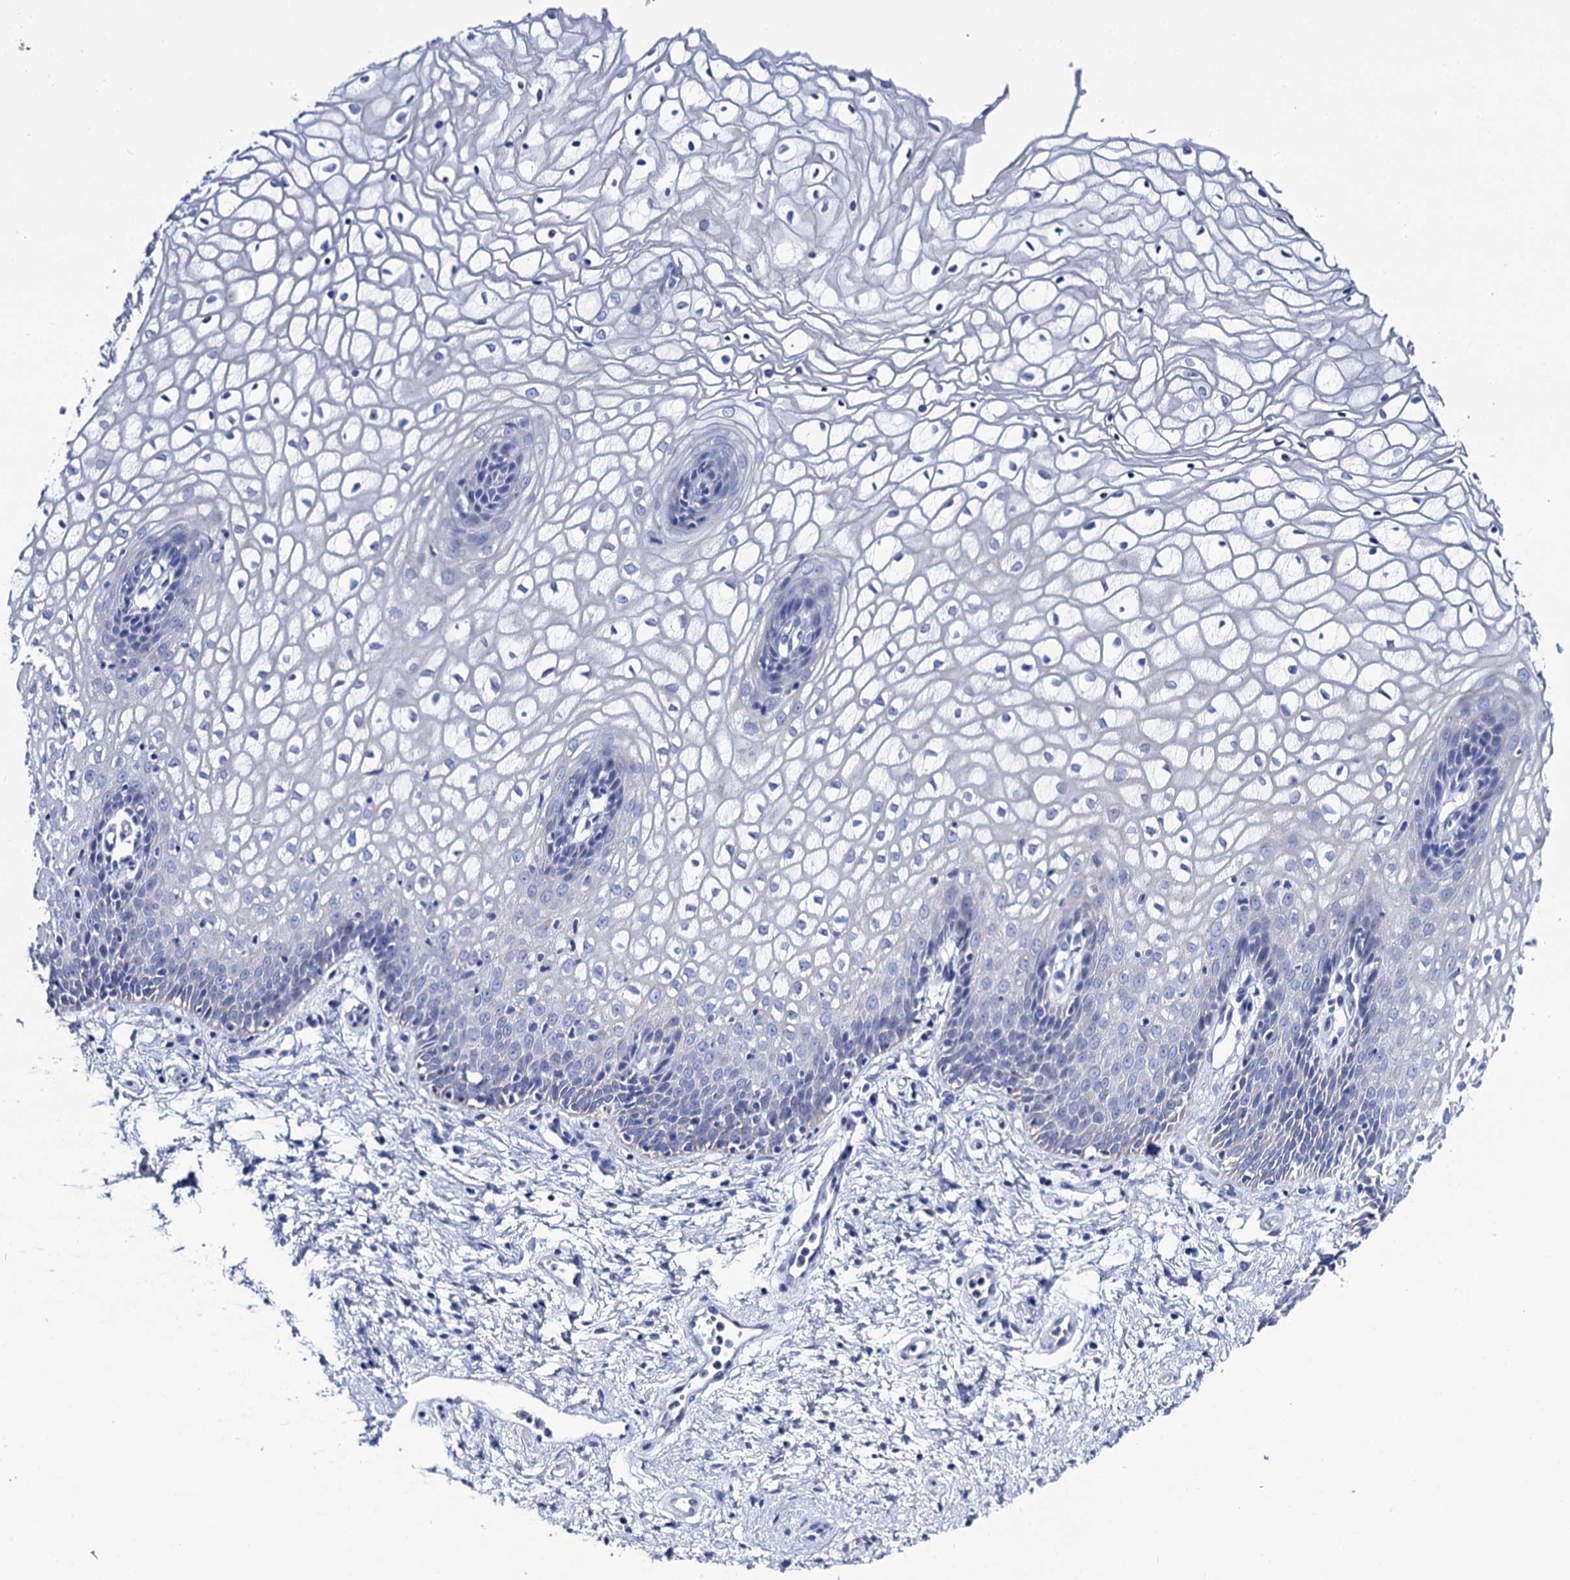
{"staining": {"intensity": "negative", "quantity": "none", "location": "none"}, "tissue": "vagina", "cell_type": "Squamous epithelial cells", "image_type": "normal", "snomed": [{"axis": "morphology", "description": "Normal tissue, NOS"}, {"axis": "topography", "description": "Vagina"}], "caption": "A micrograph of human vagina is negative for staining in squamous epithelial cells. Nuclei are stained in blue.", "gene": "RAB3IP", "patient": {"sex": "female", "age": 34}}